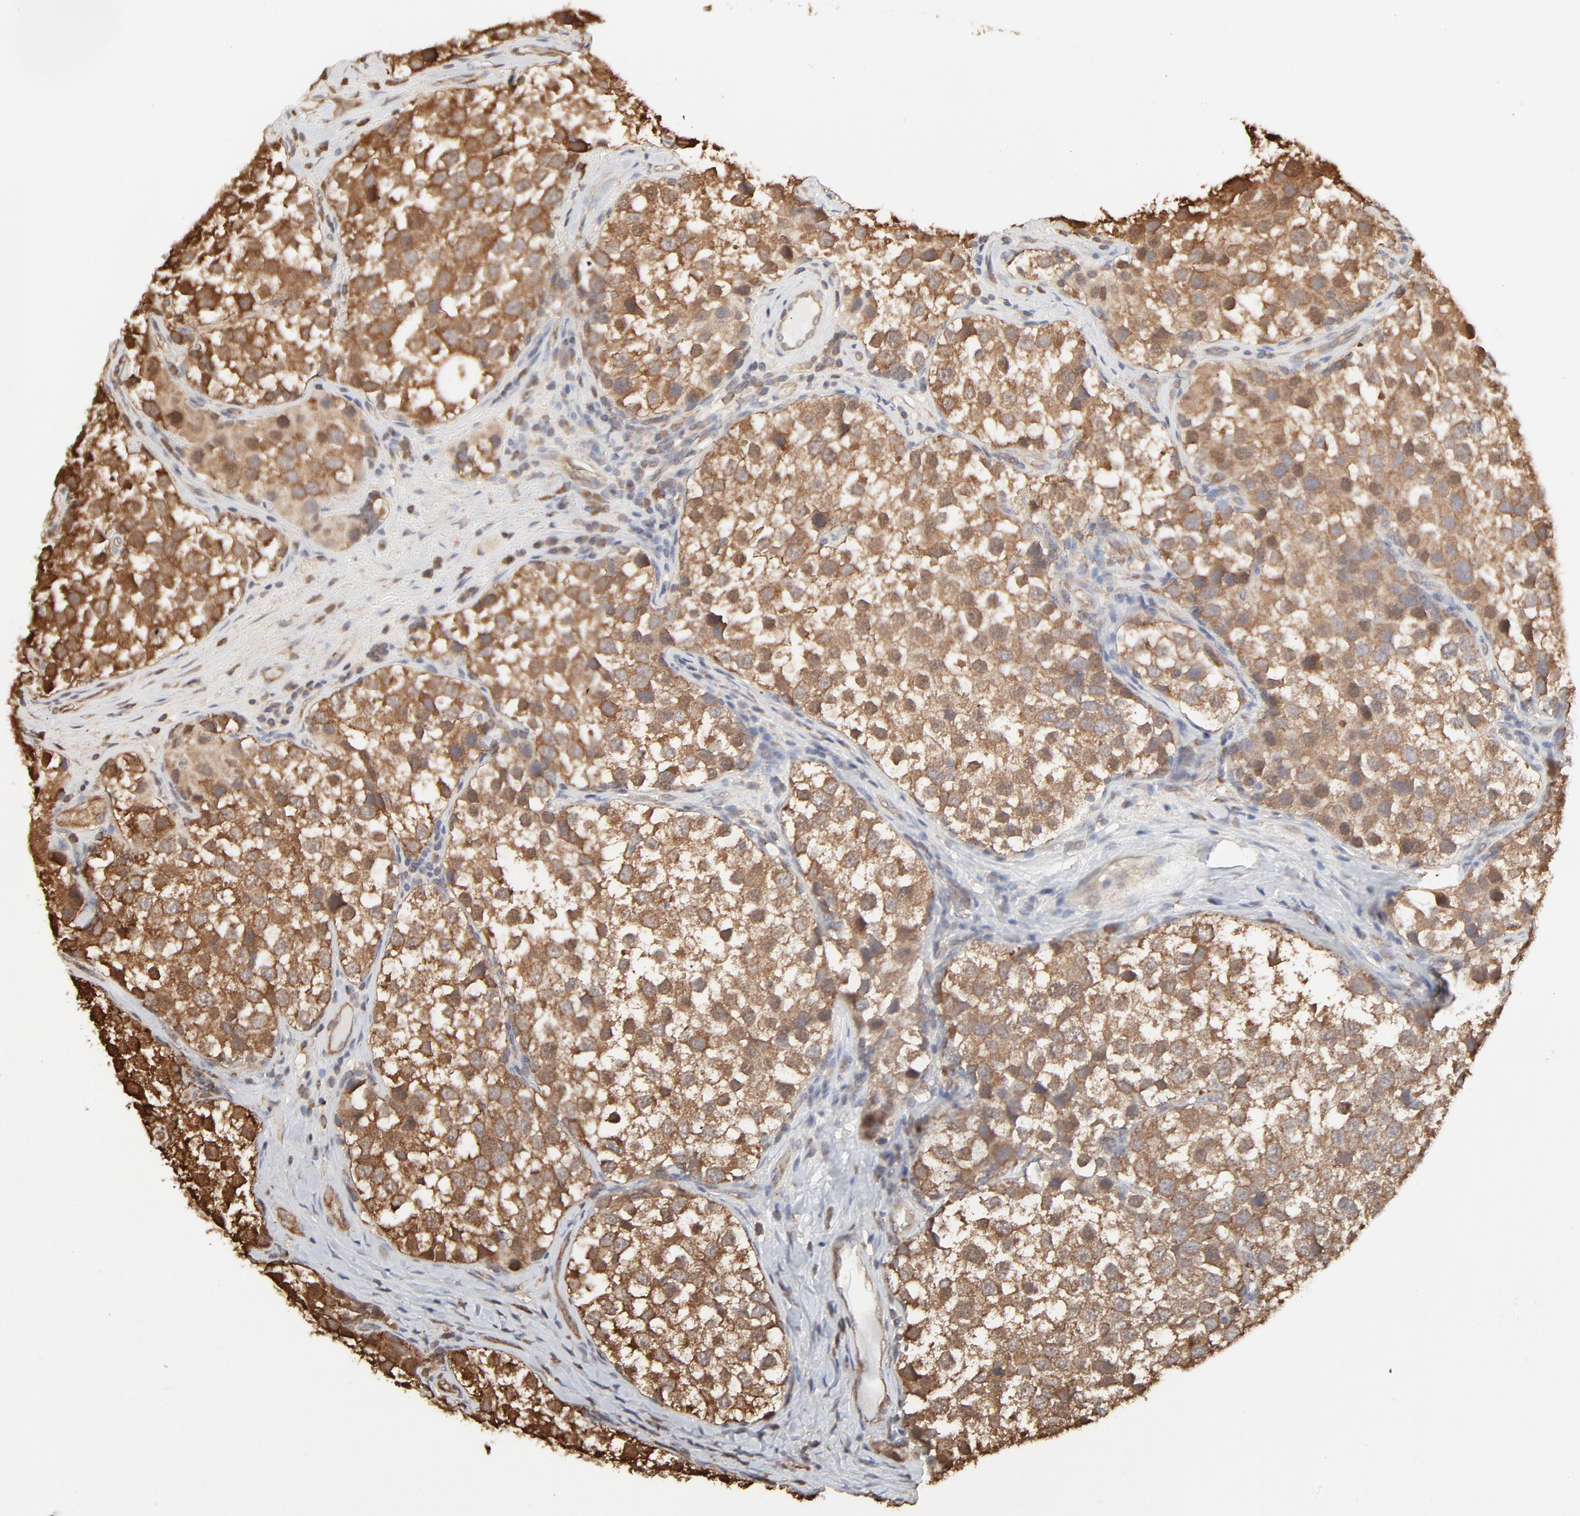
{"staining": {"intensity": "moderate", "quantity": ">75%", "location": "cytoplasmic/membranous"}, "tissue": "testis cancer", "cell_type": "Tumor cells", "image_type": "cancer", "snomed": [{"axis": "morphology", "description": "Seminoma, NOS"}, {"axis": "topography", "description": "Testis"}], "caption": "Immunohistochemical staining of human testis seminoma reveals medium levels of moderate cytoplasmic/membranous protein positivity in approximately >75% of tumor cells.", "gene": "PPP2CA", "patient": {"sex": "male", "age": 39}}